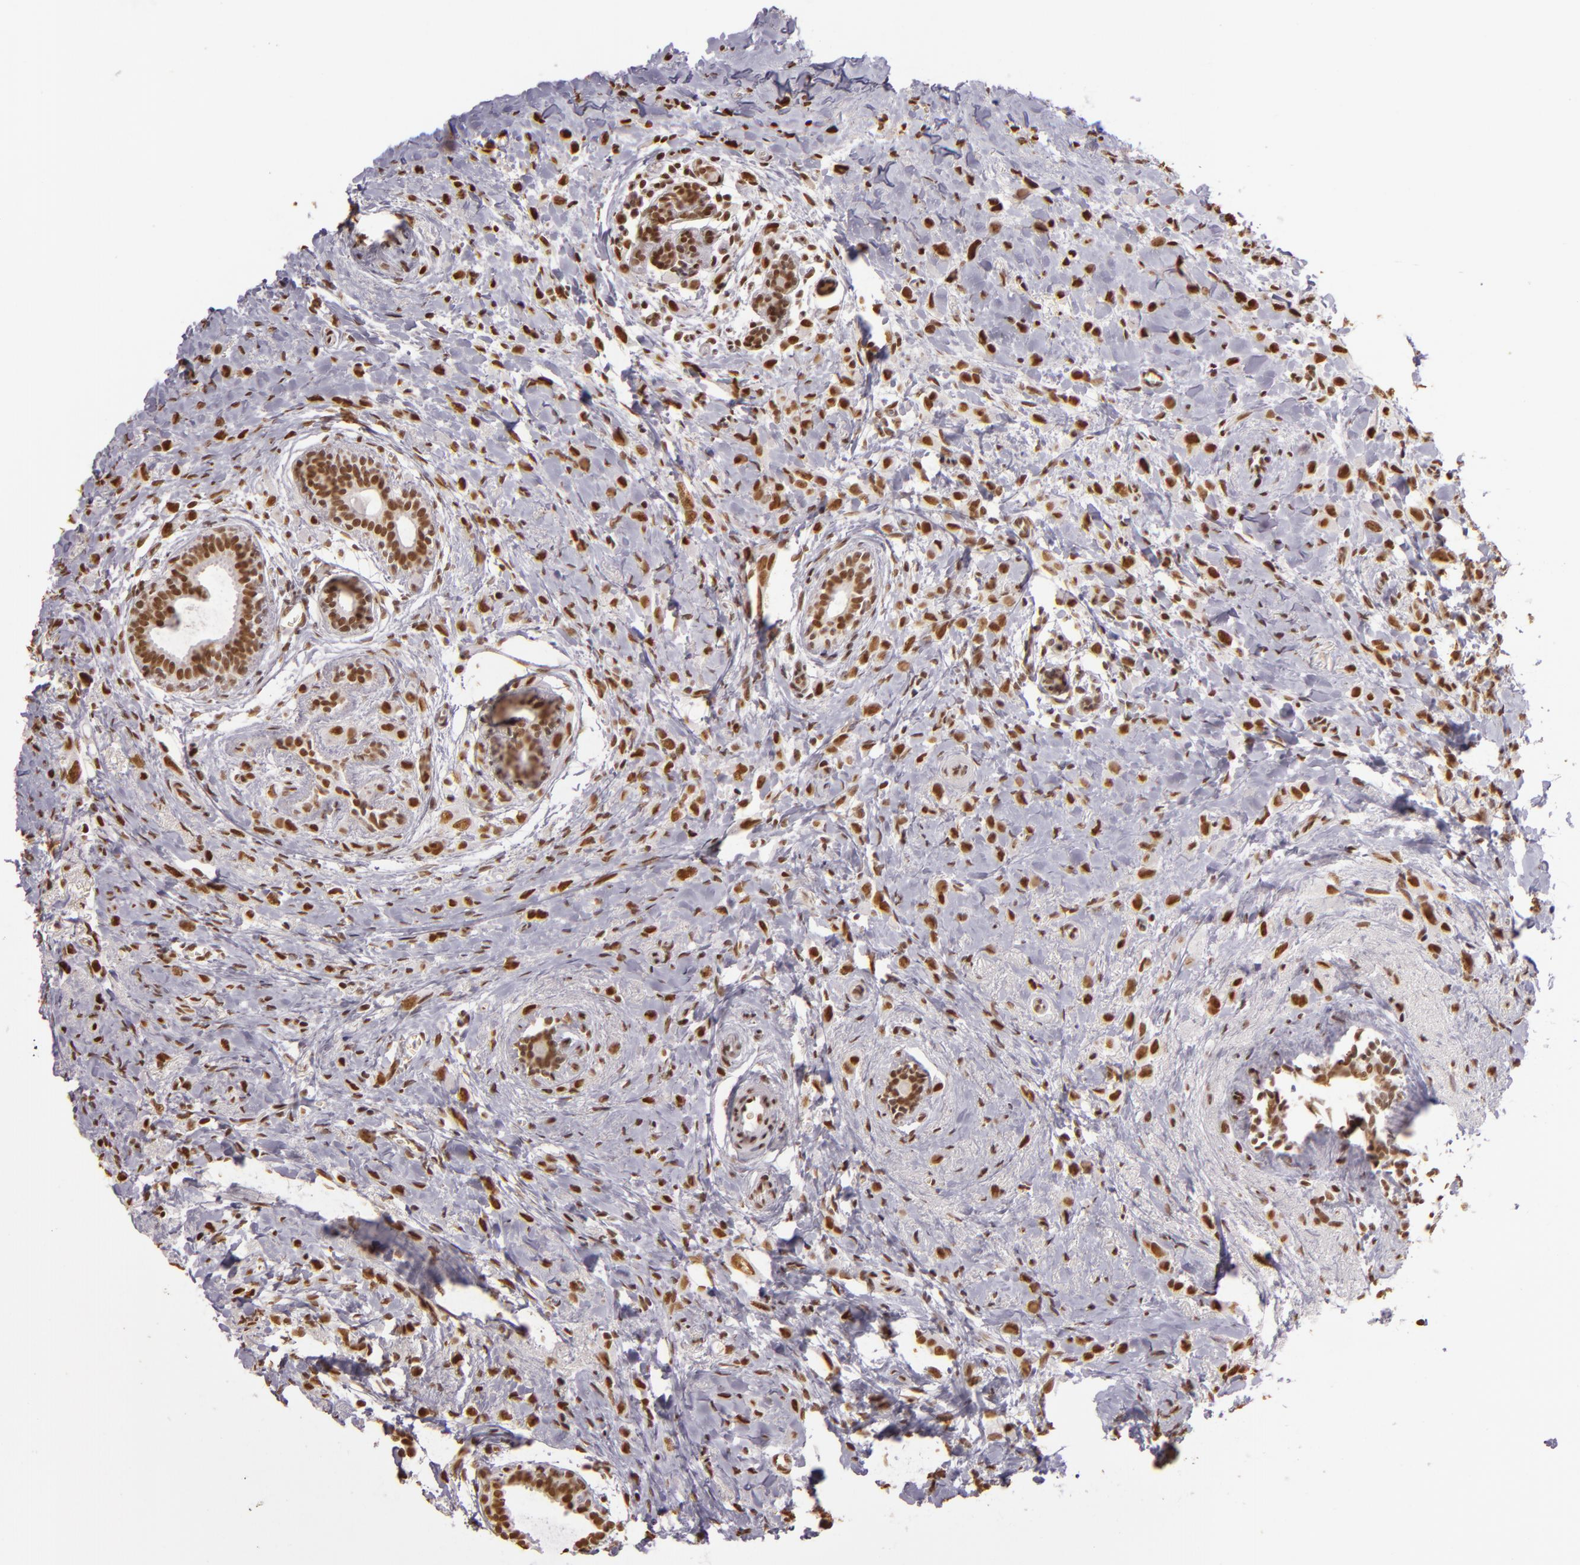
{"staining": {"intensity": "moderate", "quantity": ">75%", "location": "nuclear"}, "tissue": "breast cancer", "cell_type": "Tumor cells", "image_type": "cancer", "snomed": [{"axis": "morphology", "description": "Lobular carcinoma"}, {"axis": "topography", "description": "Breast"}], "caption": "The micrograph demonstrates immunohistochemical staining of breast lobular carcinoma. There is moderate nuclear staining is seen in about >75% of tumor cells.", "gene": "PAPOLA", "patient": {"sex": "female", "age": 57}}